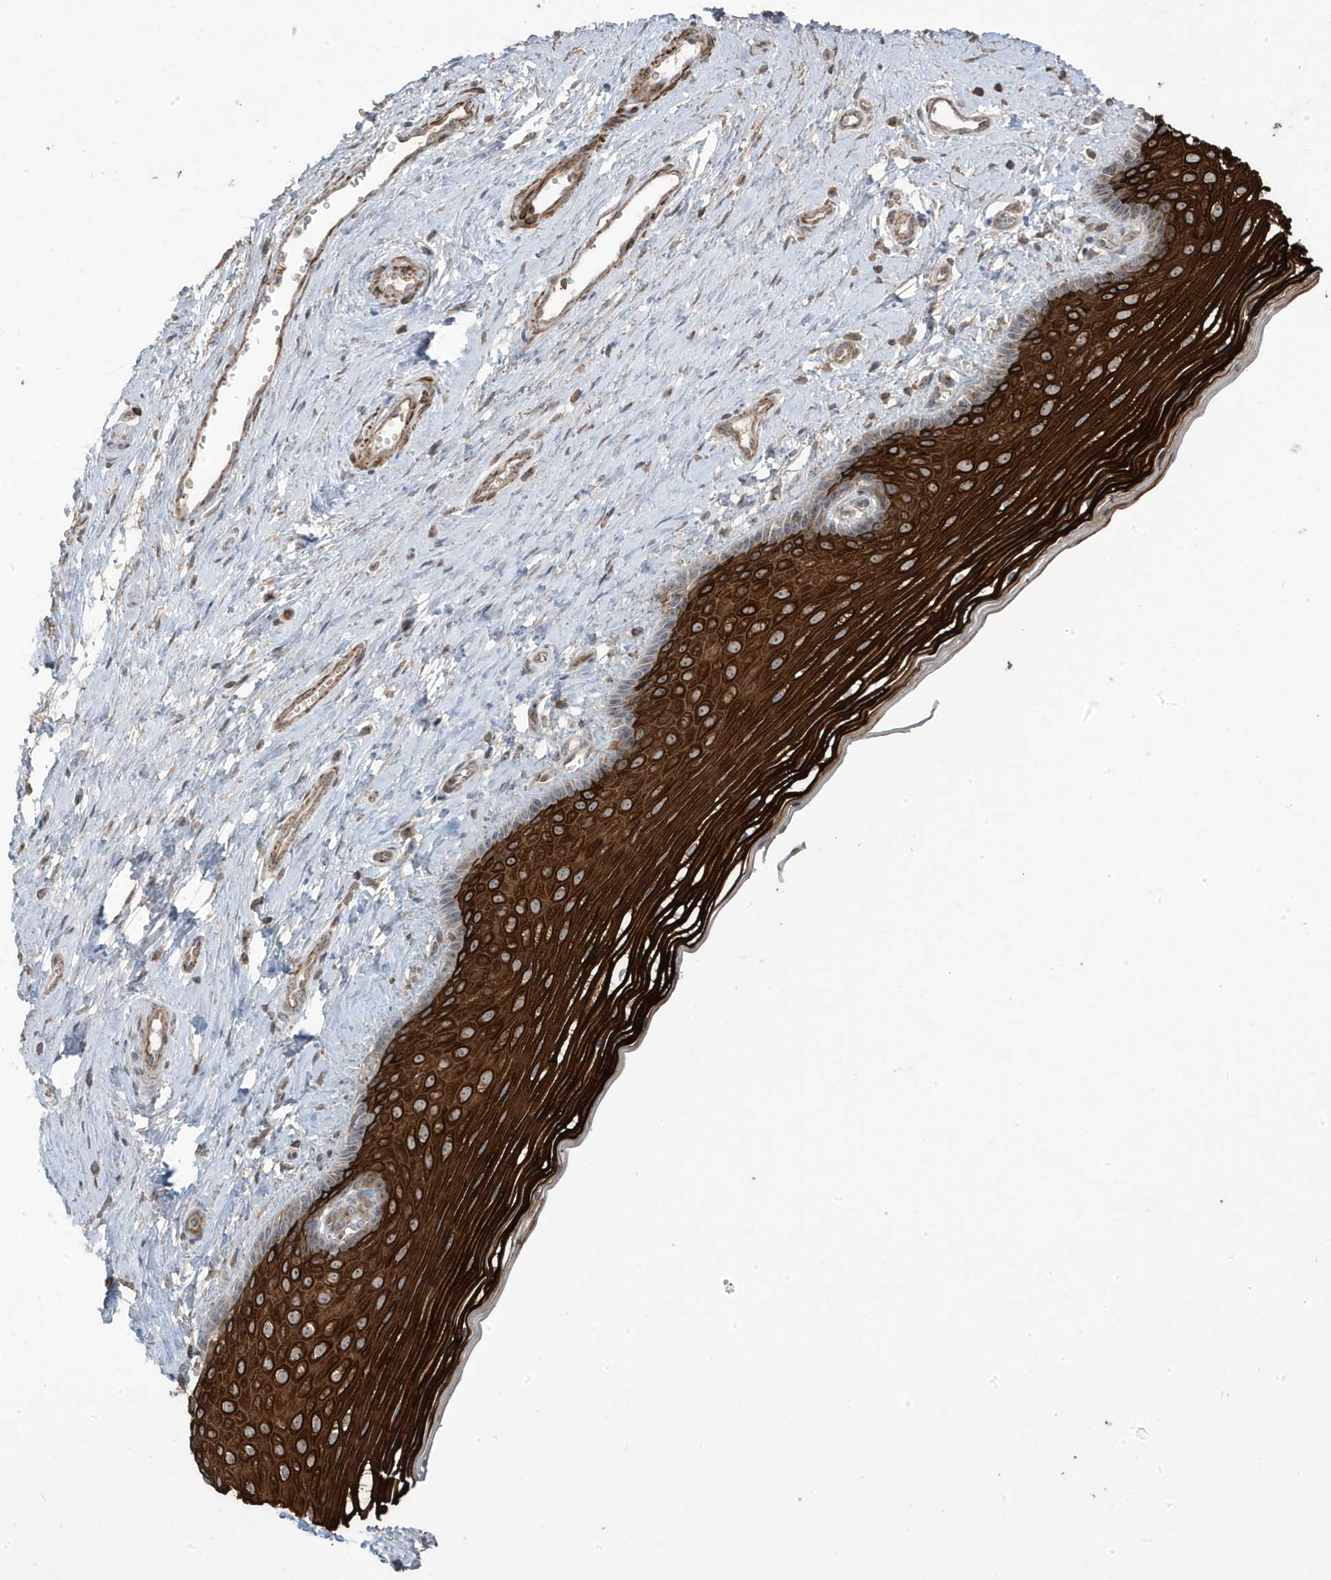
{"staining": {"intensity": "strong", "quantity": ">75%", "location": "cytoplasmic/membranous"}, "tissue": "vagina", "cell_type": "Squamous epithelial cells", "image_type": "normal", "snomed": [{"axis": "morphology", "description": "Normal tissue, NOS"}, {"axis": "topography", "description": "Vagina"}], "caption": "Human vagina stained for a protein (brown) demonstrates strong cytoplasmic/membranous positive staining in approximately >75% of squamous epithelial cells.", "gene": "CETN3", "patient": {"sex": "female", "age": 46}}